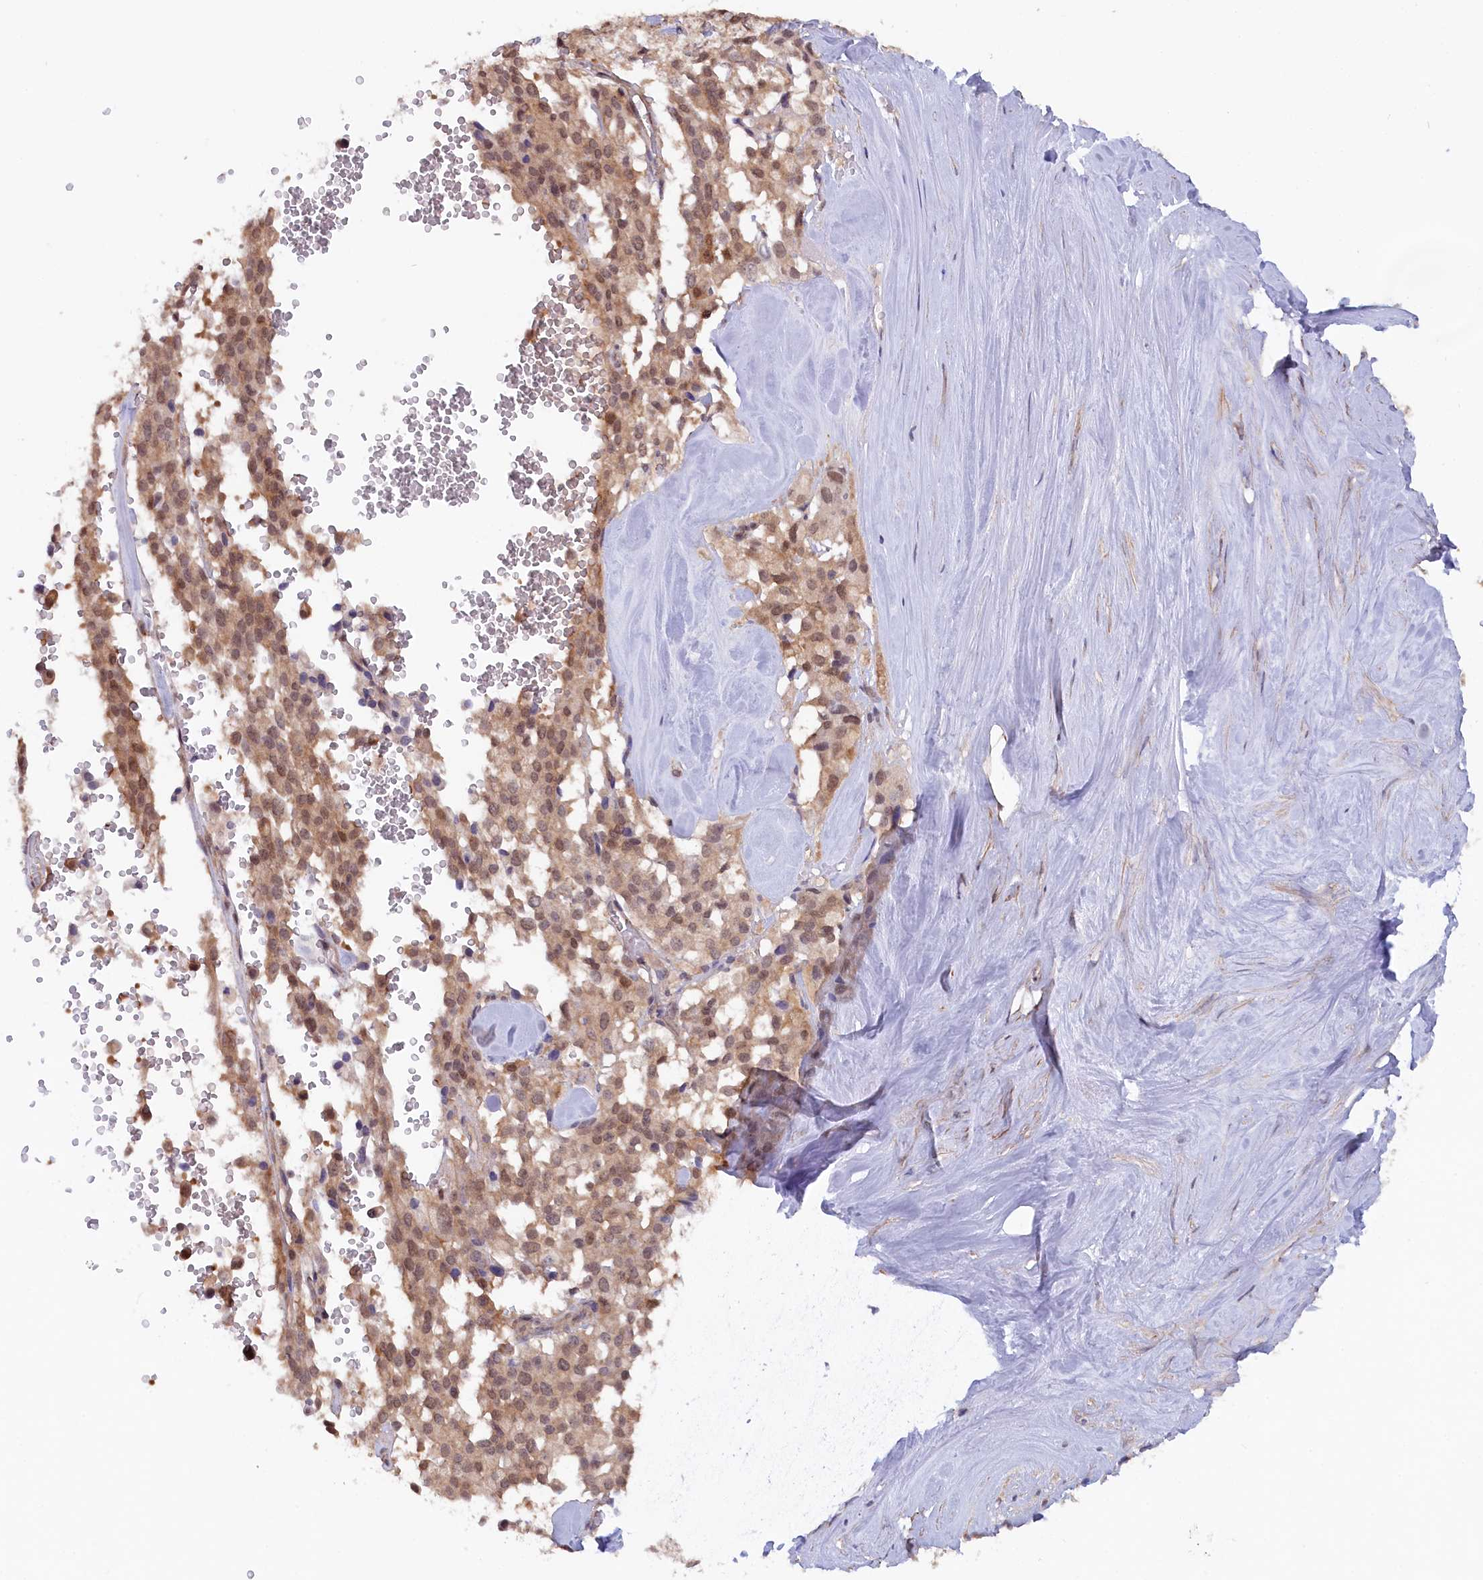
{"staining": {"intensity": "moderate", "quantity": ">75%", "location": "nuclear"}, "tissue": "pancreatic cancer", "cell_type": "Tumor cells", "image_type": "cancer", "snomed": [{"axis": "morphology", "description": "Adenocarcinoma, NOS"}, {"axis": "topography", "description": "Pancreas"}], "caption": "Protein expression analysis of adenocarcinoma (pancreatic) reveals moderate nuclear expression in approximately >75% of tumor cells.", "gene": "JPT2", "patient": {"sex": "male", "age": 65}}